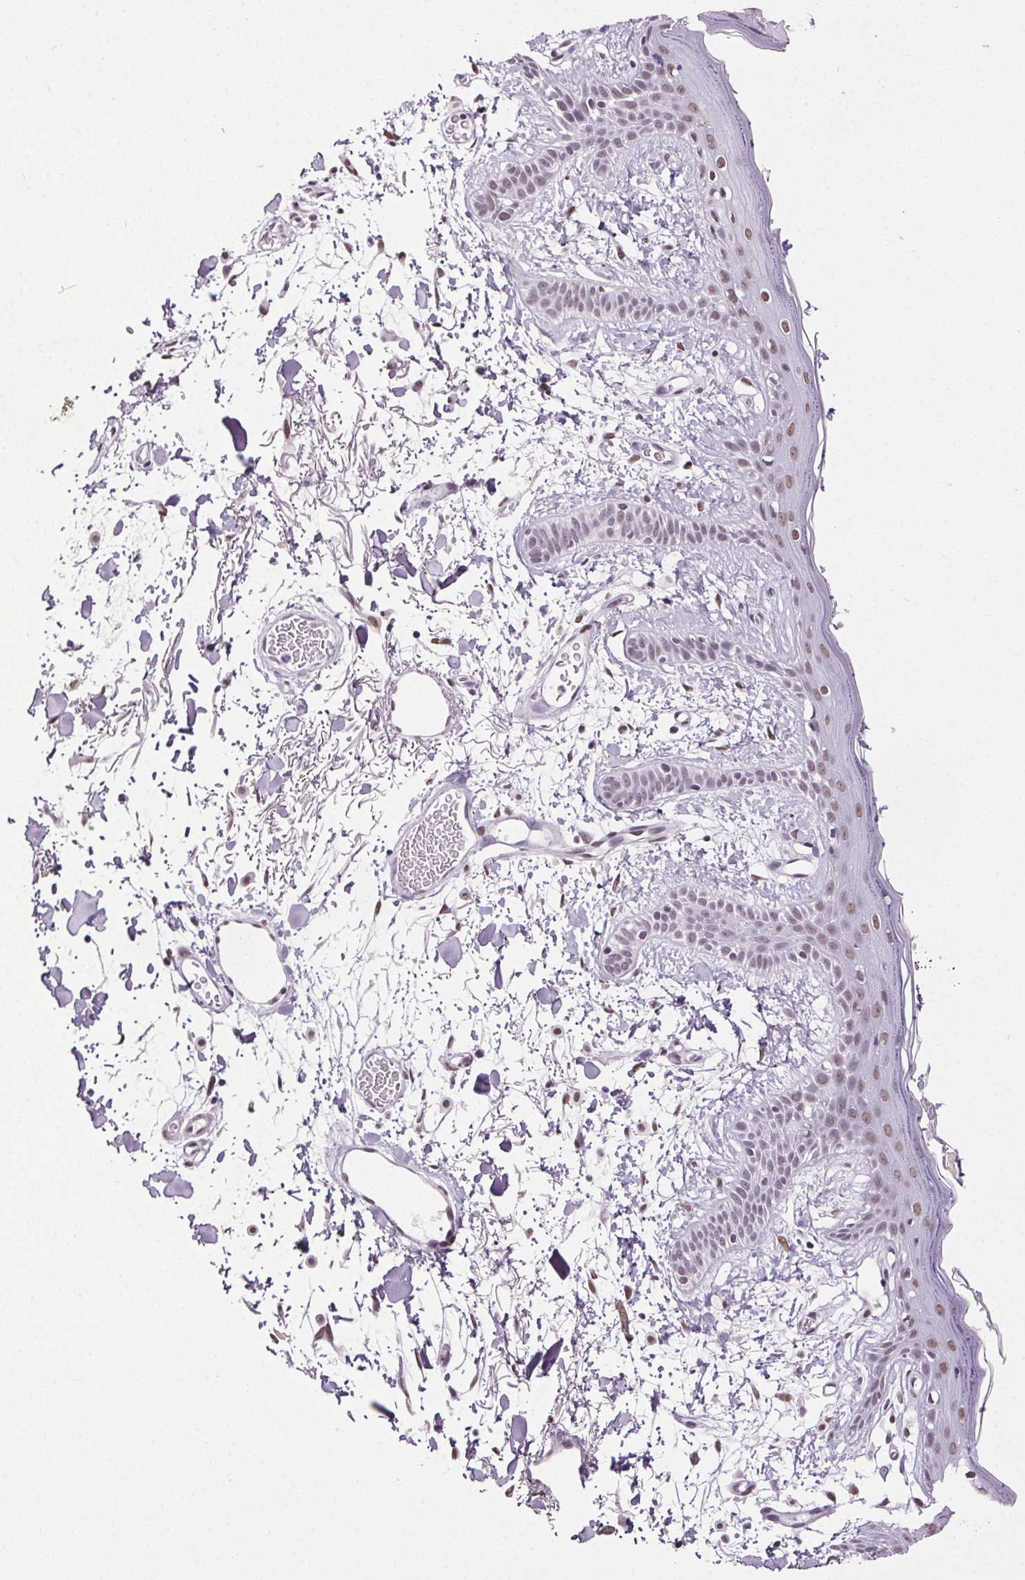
{"staining": {"intensity": "negative", "quantity": "none", "location": "none"}, "tissue": "skin", "cell_type": "Fibroblasts", "image_type": "normal", "snomed": [{"axis": "morphology", "description": "Normal tissue, NOS"}, {"axis": "topography", "description": "Skin"}], "caption": "Immunohistochemistry histopathology image of normal human skin stained for a protein (brown), which demonstrates no positivity in fibroblasts. The staining is performed using DAB brown chromogen with nuclei counter-stained in using hematoxylin.", "gene": "GP6", "patient": {"sex": "male", "age": 79}}